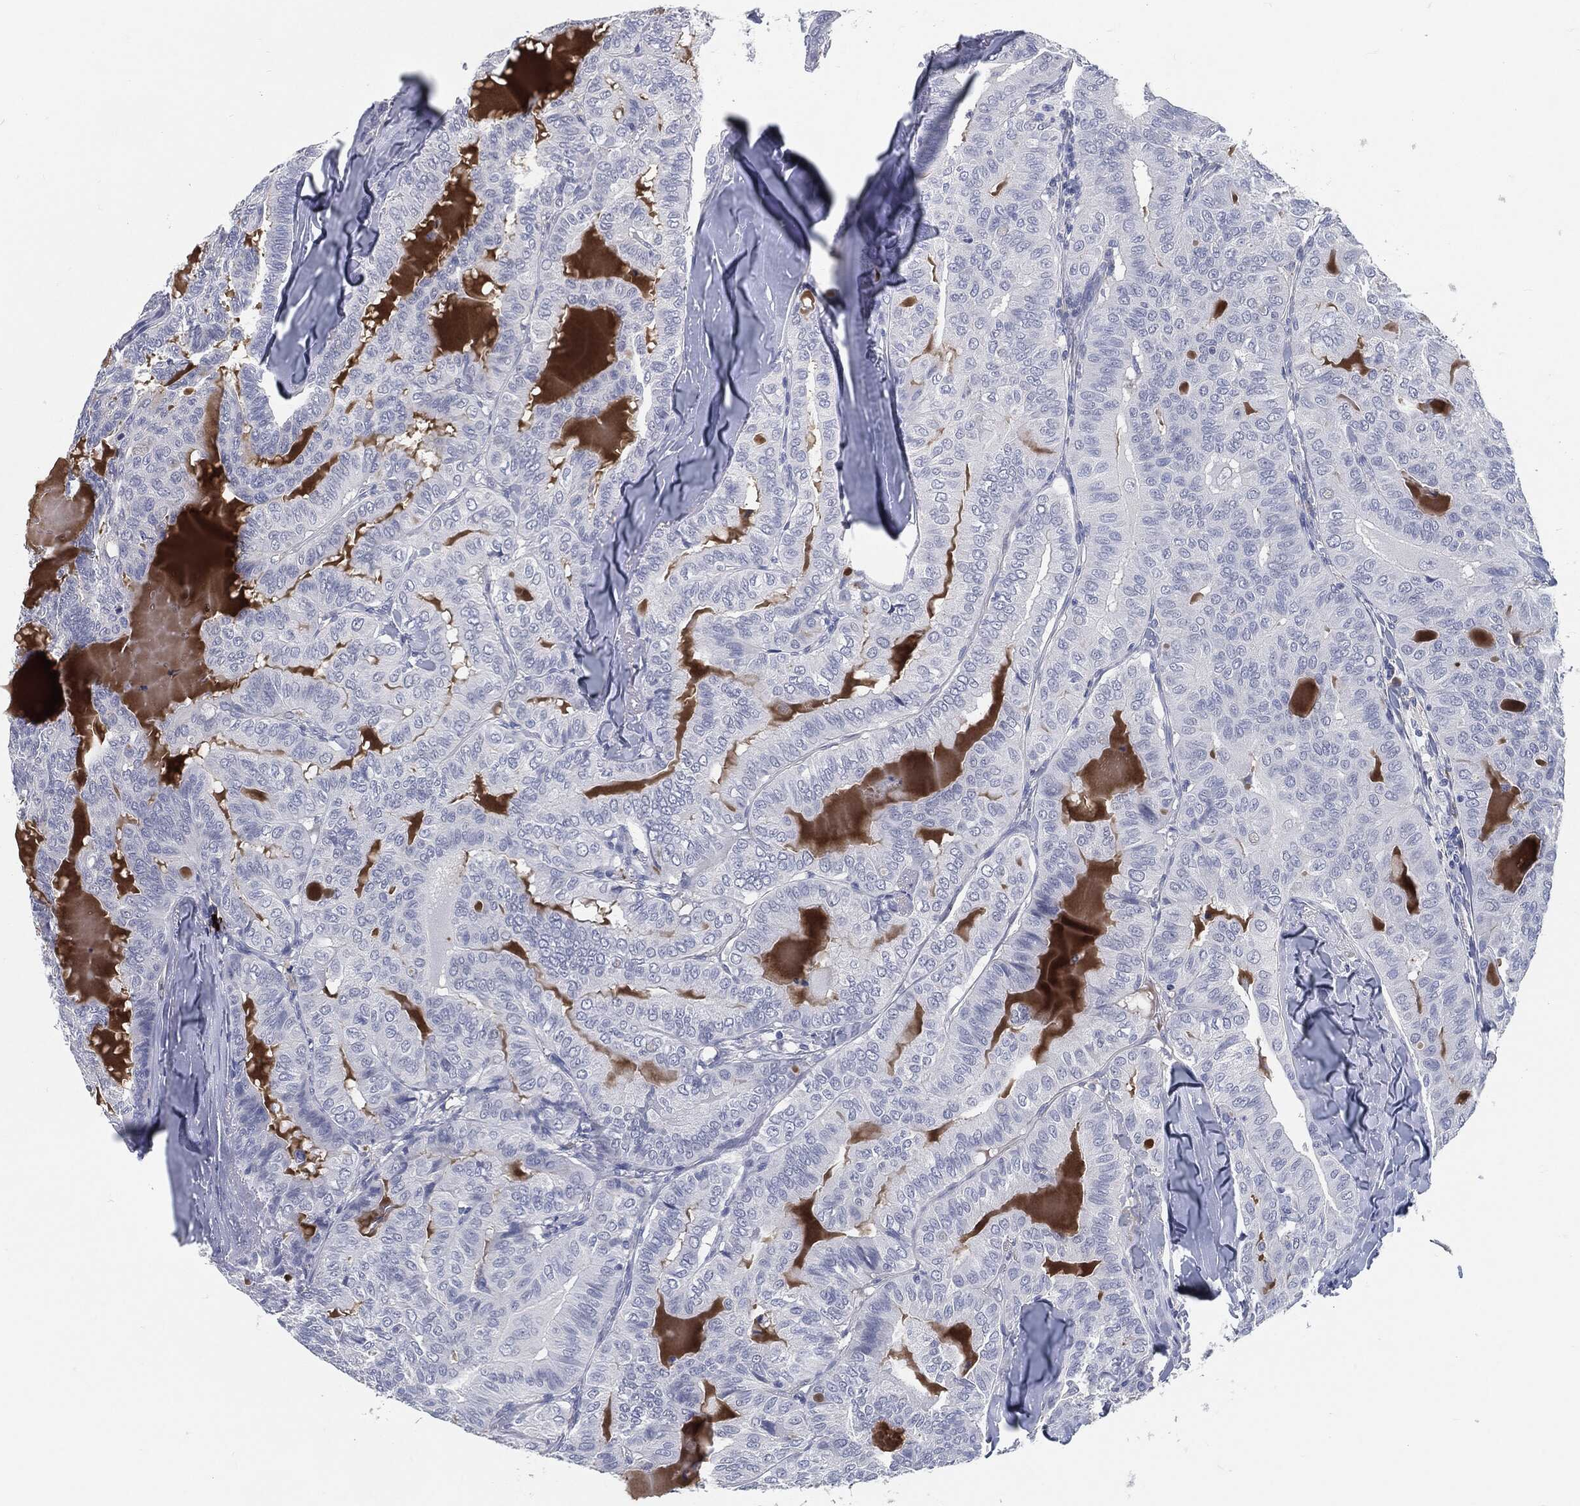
{"staining": {"intensity": "negative", "quantity": "none", "location": "none"}, "tissue": "thyroid cancer", "cell_type": "Tumor cells", "image_type": "cancer", "snomed": [{"axis": "morphology", "description": "Papillary adenocarcinoma, NOS"}, {"axis": "topography", "description": "Thyroid gland"}], "caption": "Thyroid cancer was stained to show a protein in brown. There is no significant positivity in tumor cells.", "gene": "MST1", "patient": {"sex": "female", "age": 68}}